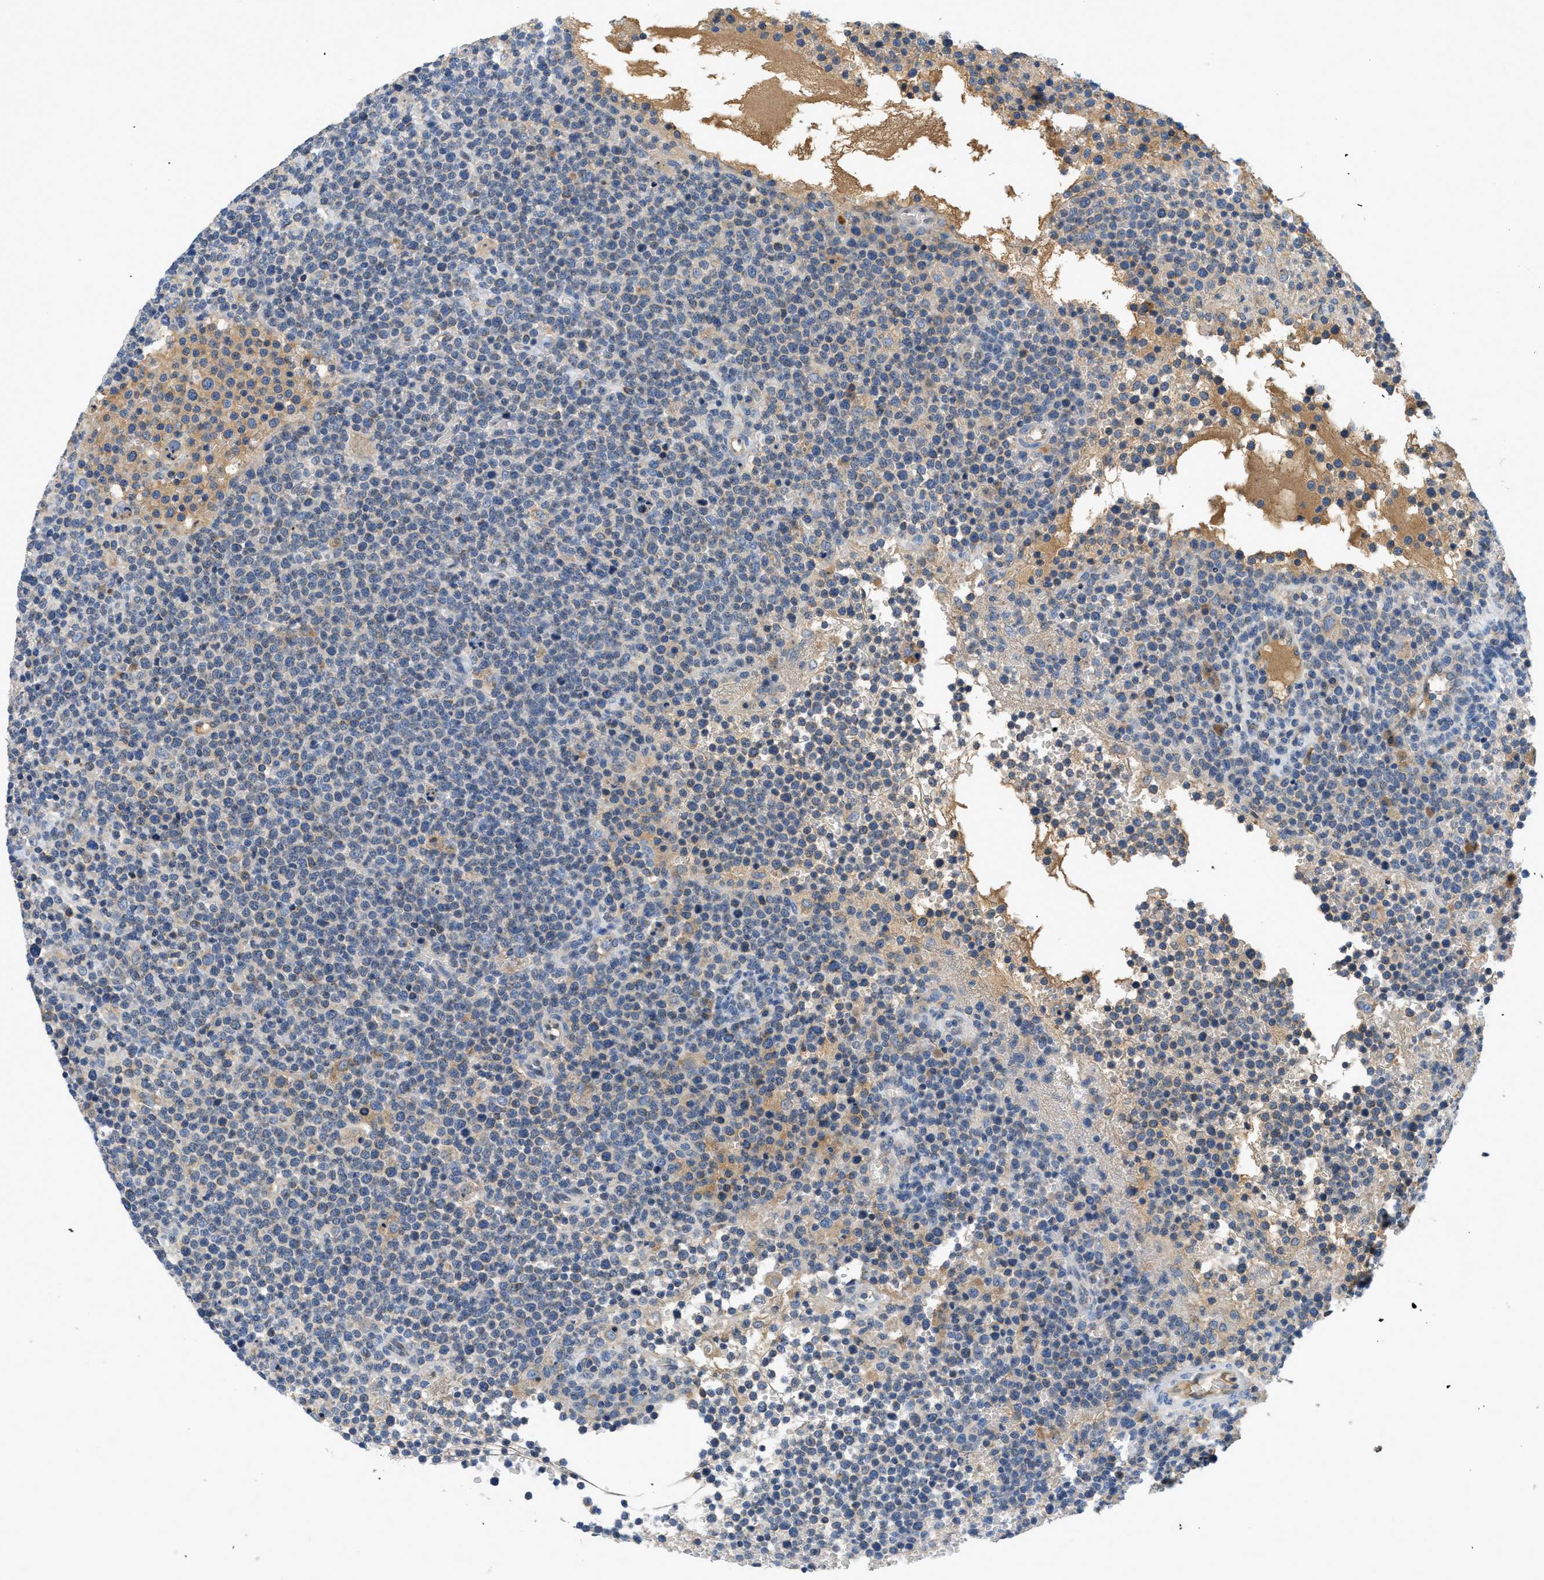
{"staining": {"intensity": "weak", "quantity": "25%-75%", "location": "cytoplasmic/membranous"}, "tissue": "lymphoma", "cell_type": "Tumor cells", "image_type": "cancer", "snomed": [{"axis": "morphology", "description": "Malignant lymphoma, non-Hodgkin's type, High grade"}, {"axis": "topography", "description": "Lymph node"}], "caption": "Weak cytoplasmic/membranous staining for a protein is identified in about 25%-75% of tumor cells of high-grade malignant lymphoma, non-Hodgkin's type using immunohistochemistry.", "gene": "PNKD", "patient": {"sex": "male", "age": 61}}